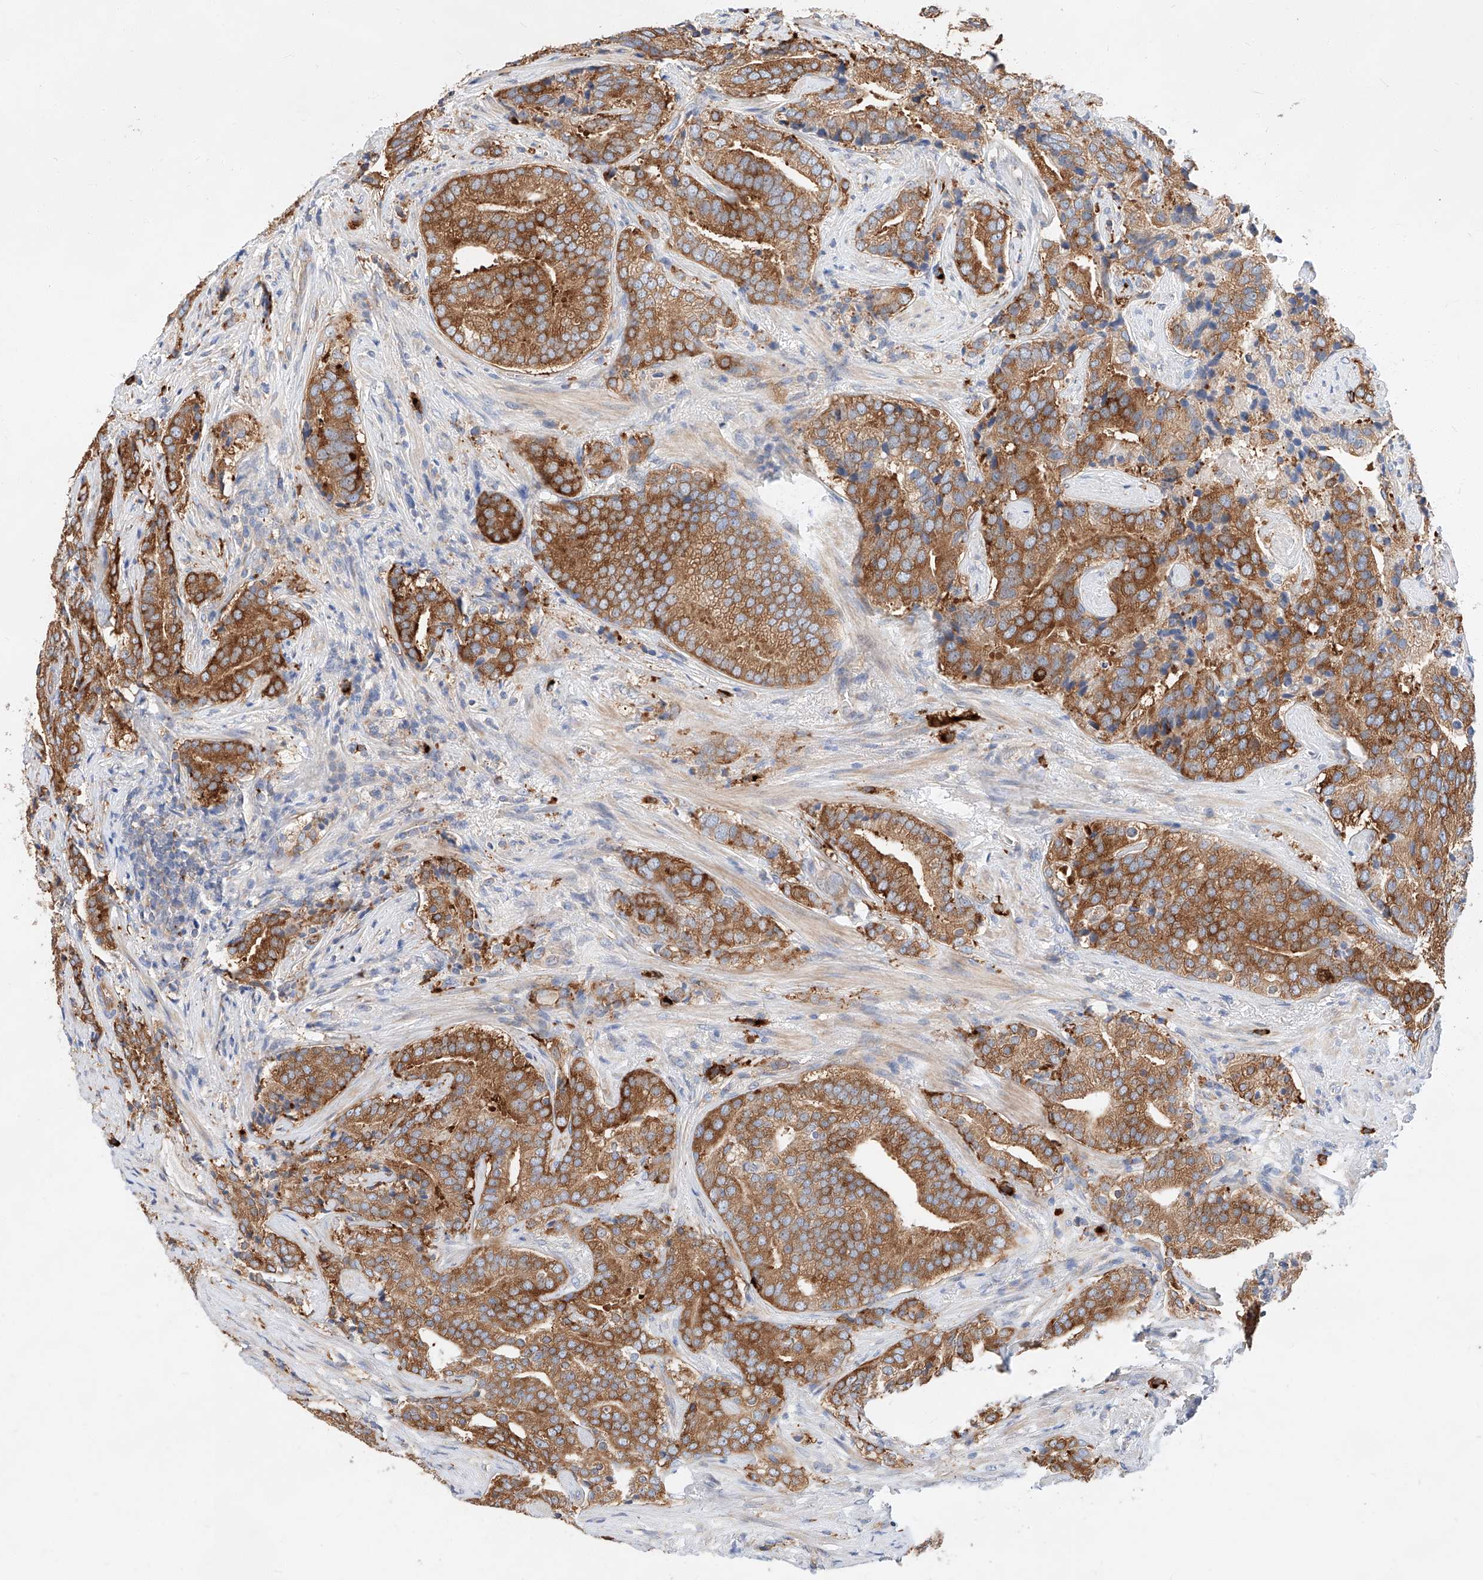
{"staining": {"intensity": "moderate", "quantity": ">75%", "location": "cytoplasmic/membranous"}, "tissue": "prostate cancer", "cell_type": "Tumor cells", "image_type": "cancer", "snomed": [{"axis": "morphology", "description": "Adenocarcinoma, High grade"}, {"axis": "topography", "description": "Prostate"}], "caption": "Immunohistochemistry (IHC) image of neoplastic tissue: human adenocarcinoma (high-grade) (prostate) stained using immunohistochemistry (IHC) displays medium levels of moderate protein expression localized specifically in the cytoplasmic/membranous of tumor cells, appearing as a cytoplasmic/membranous brown color.", "gene": "GLMN", "patient": {"sex": "male", "age": 57}}